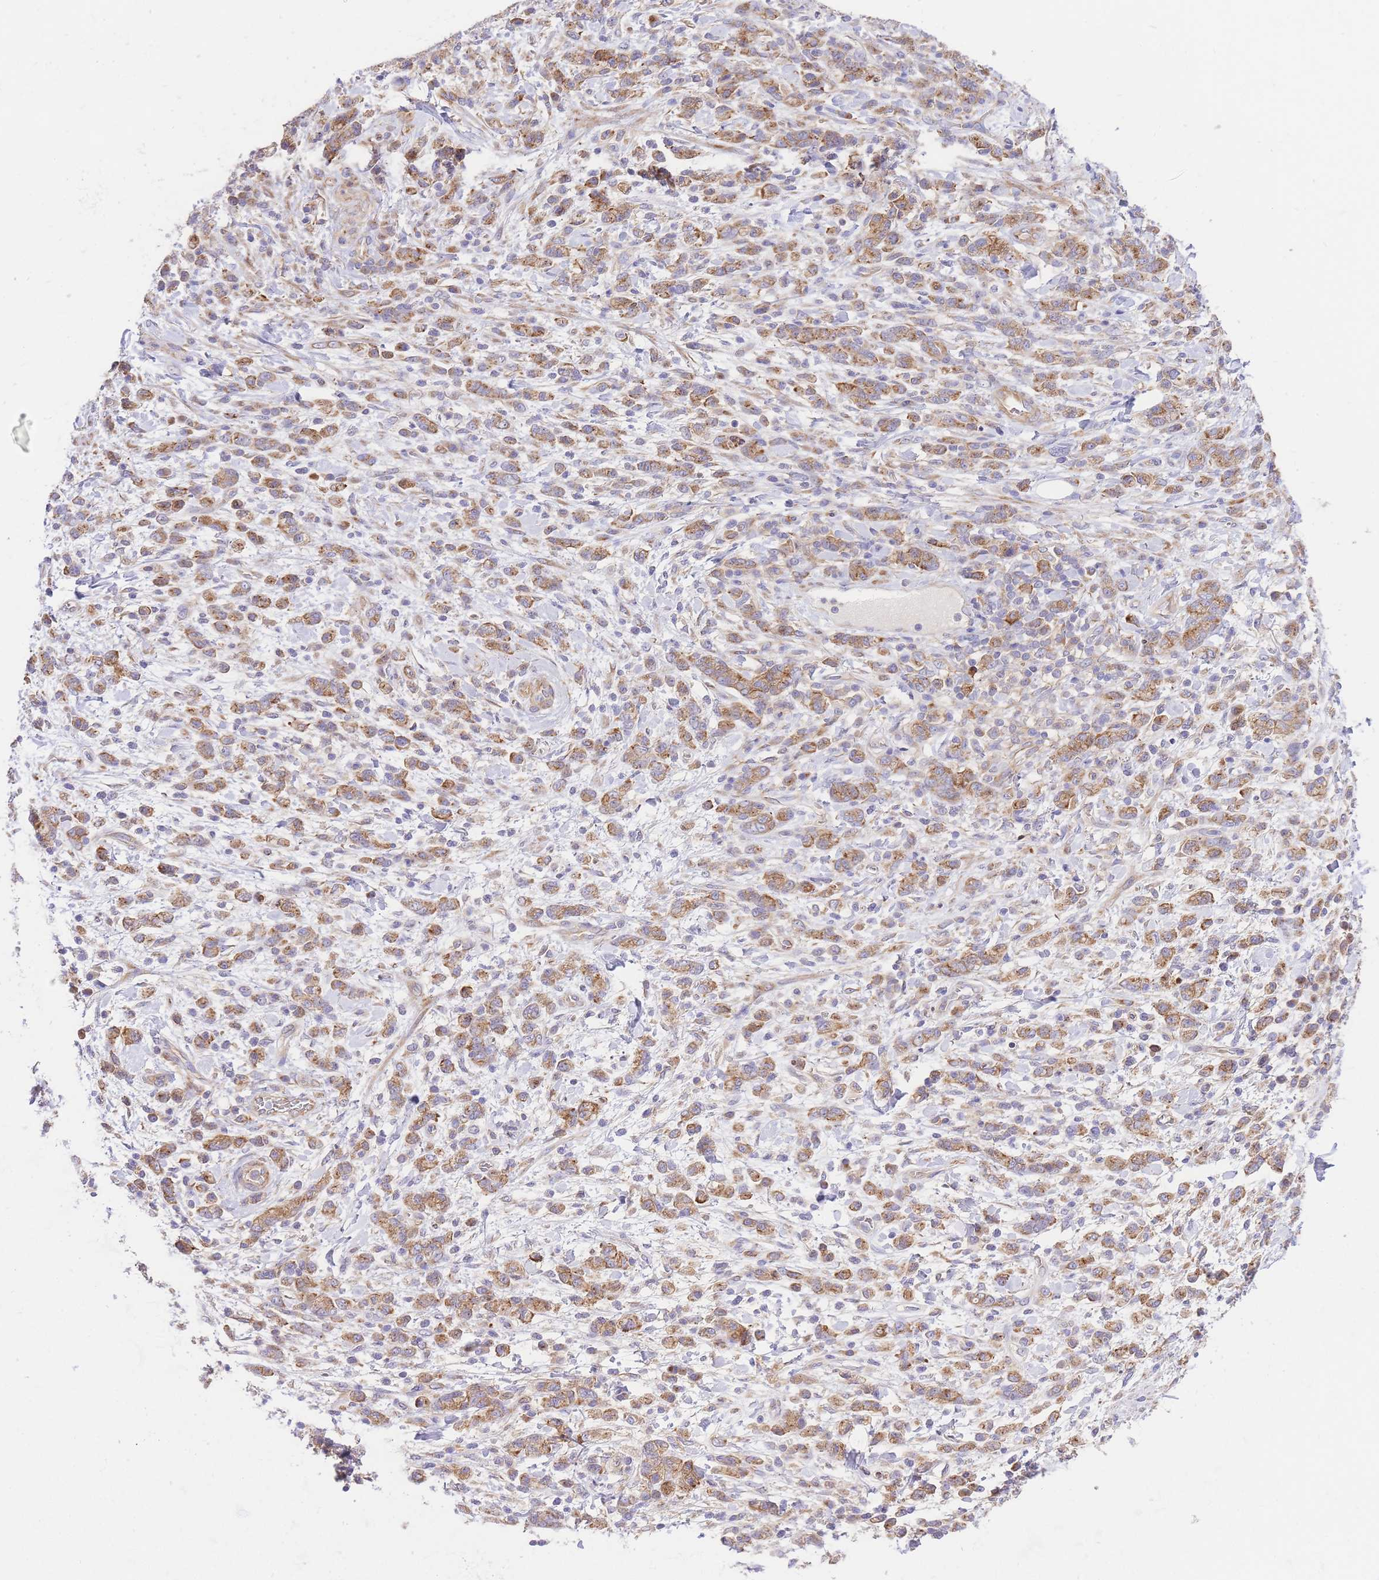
{"staining": {"intensity": "moderate", "quantity": ">75%", "location": "cytoplasmic/membranous"}, "tissue": "stomach cancer", "cell_type": "Tumor cells", "image_type": "cancer", "snomed": [{"axis": "morphology", "description": "Adenocarcinoma, NOS"}, {"axis": "topography", "description": "Stomach"}], "caption": "This histopathology image displays immunohistochemistry staining of adenocarcinoma (stomach), with medium moderate cytoplasmic/membranous expression in approximately >75% of tumor cells.", "gene": "INSYN2B", "patient": {"sex": "male", "age": 77}}